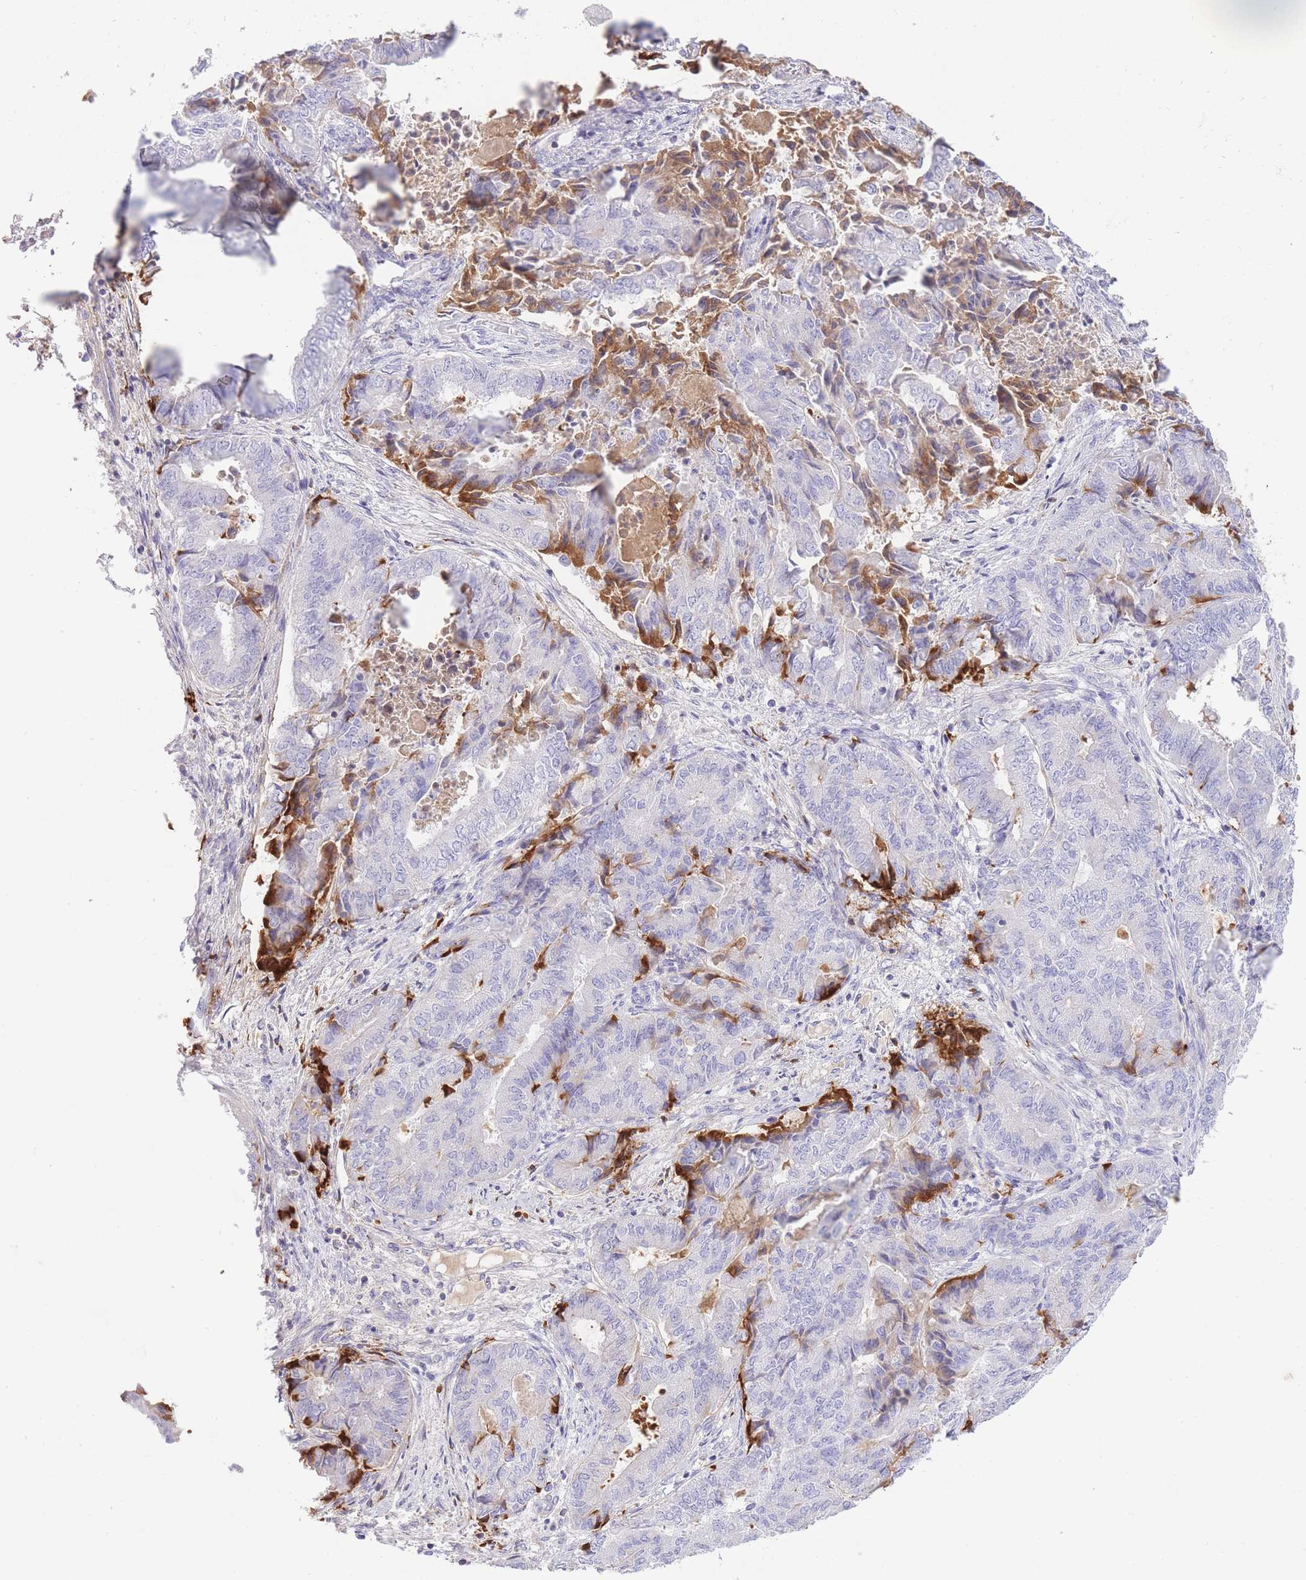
{"staining": {"intensity": "negative", "quantity": "none", "location": "none"}, "tissue": "endometrial cancer", "cell_type": "Tumor cells", "image_type": "cancer", "snomed": [{"axis": "morphology", "description": "Adenocarcinoma, NOS"}, {"axis": "topography", "description": "Endometrium"}], "caption": "Protein analysis of endometrial adenocarcinoma displays no significant positivity in tumor cells. Brightfield microscopy of immunohistochemistry (IHC) stained with DAB (brown) and hematoxylin (blue), captured at high magnification.", "gene": "HRG", "patient": {"sex": "female", "age": 80}}